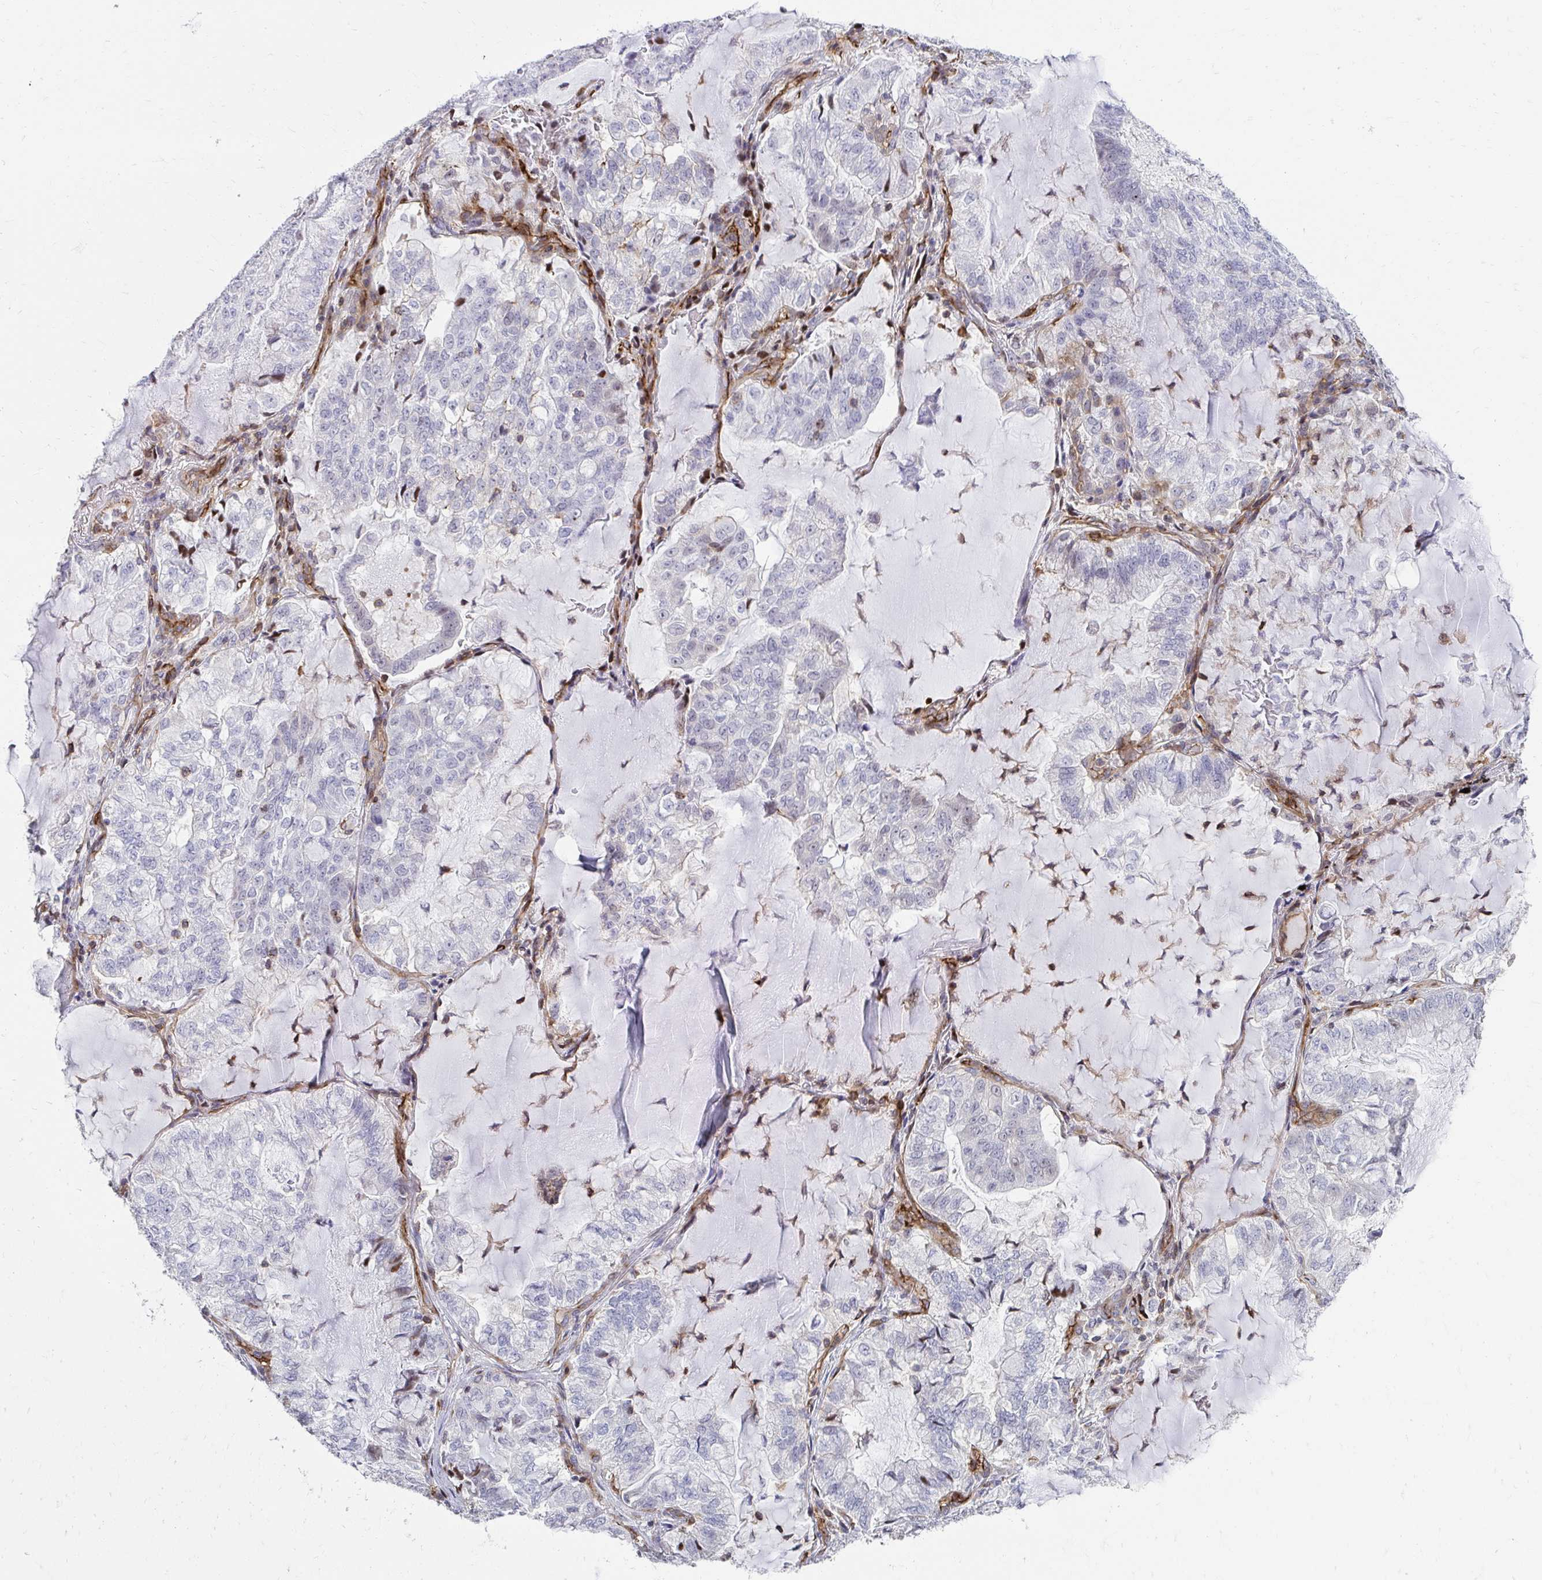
{"staining": {"intensity": "negative", "quantity": "none", "location": "none"}, "tissue": "lung cancer", "cell_type": "Tumor cells", "image_type": "cancer", "snomed": [{"axis": "morphology", "description": "Adenocarcinoma, NOS"}, {"axis": "topography", "description": "Lymph node"}, {"axis": "topography", "description": "Lung"}], "caption": "Tumor cells are negative for protein expression in human lung cancer (adenocarcinoma). Brightfield microscopy of immunohistochemistry (IHC) stained with DAB (3,3'-diaminobenzidine) (brown) and hematoxylin (blue), captured at high magnification.", "gene": "FOXN3", "patient": {"sex": "male", "age": 66}}